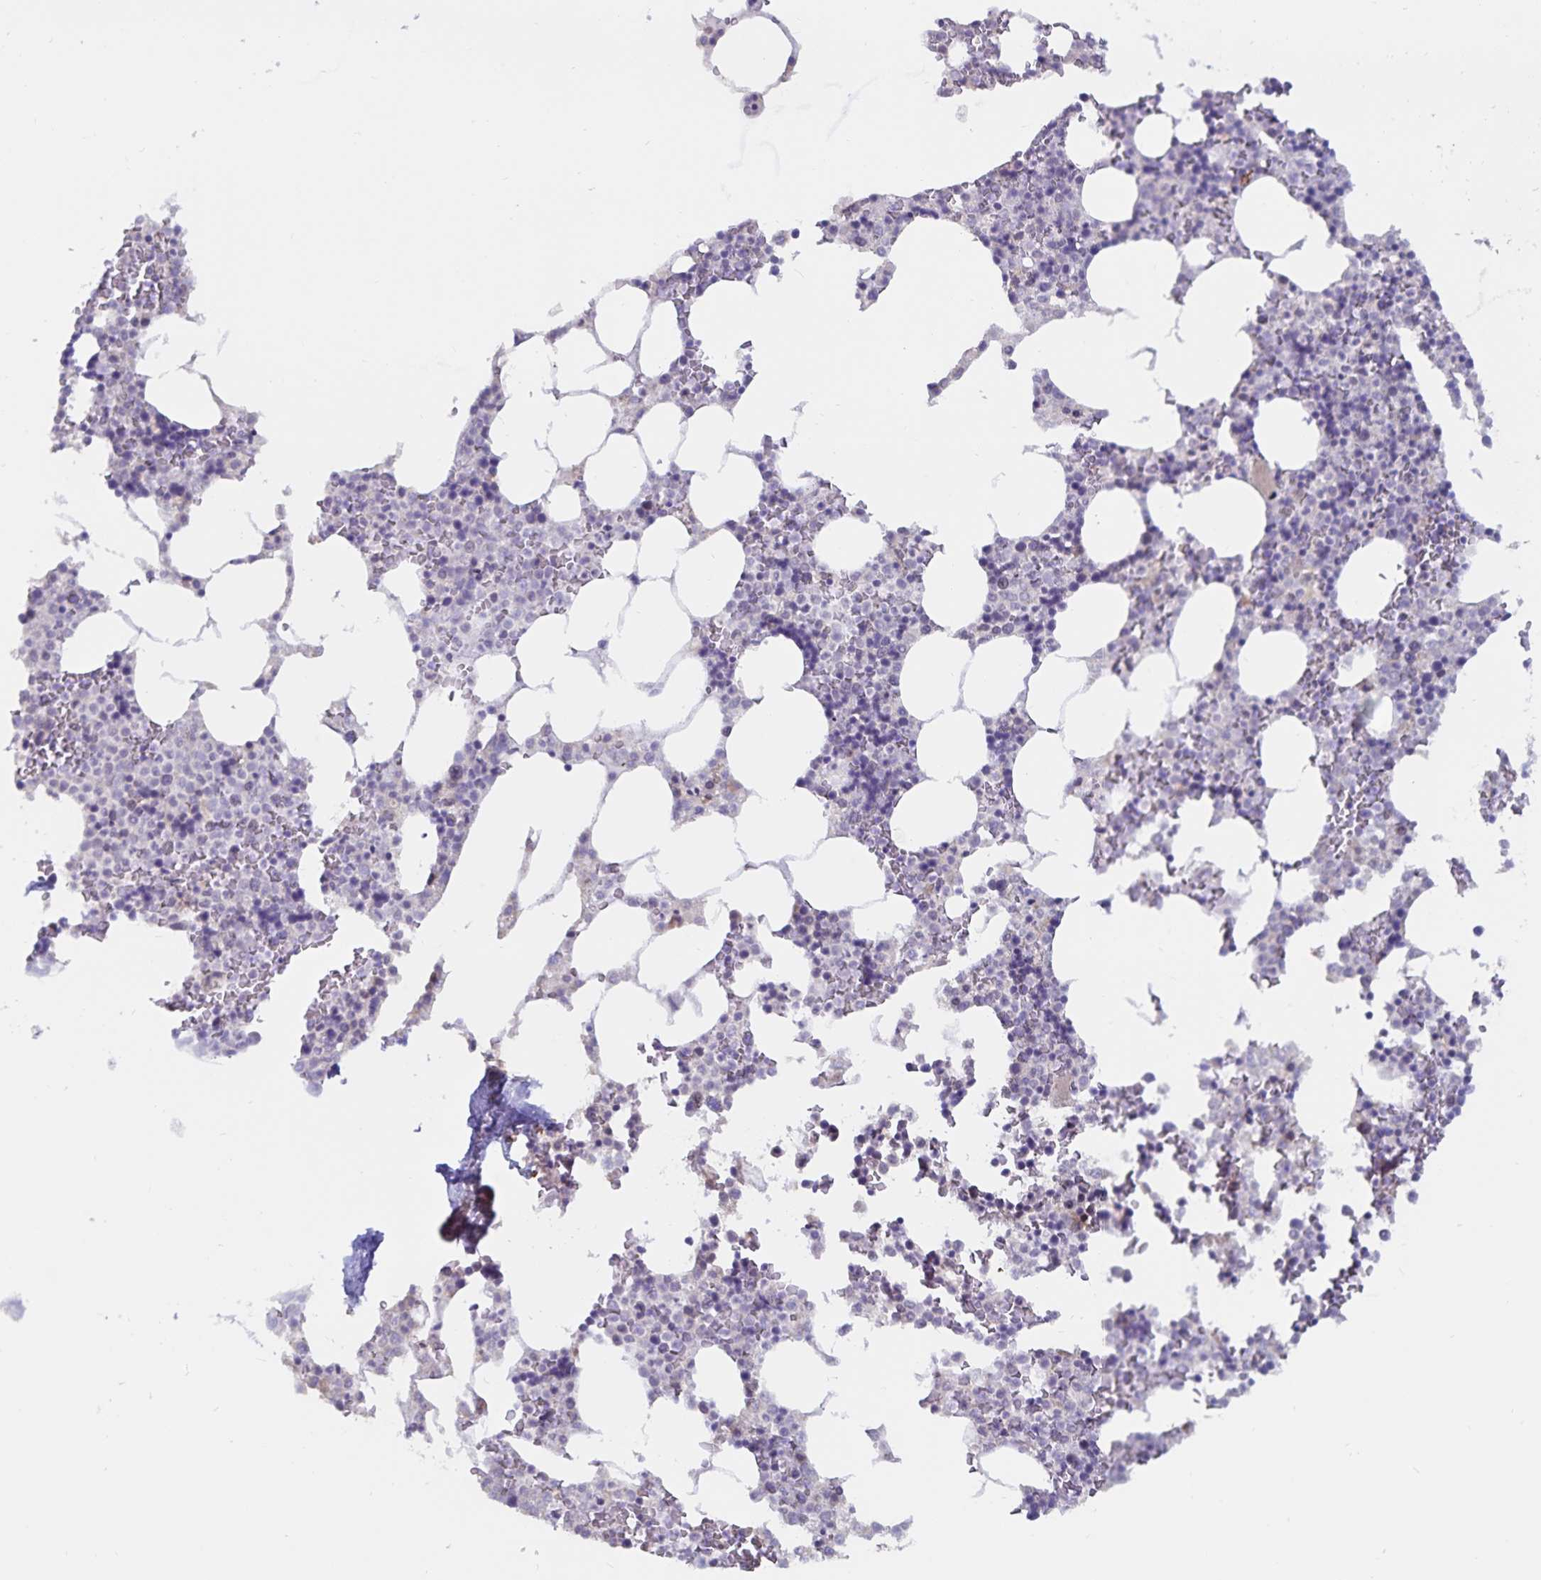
{"staining": {"intensity": "negative", "quantity": "none", "location": "none"}, "tissue": "bone marrow", "cell_type": "Hematopoietic cells", "image_type": "normal", "snomed": [{"axis": "morphology", "description": "Normal tissue, NOS"}, {"axis": "topography", "description": "Bone marrow"}], "caption": "An immunohistochemistry photomicrograph of benign bone marrow is shown. There is no staining in hematopoietic cells of bone marrow.", "gene": "ATP2A2", "patient": {"sex": "female", "age": 42}}